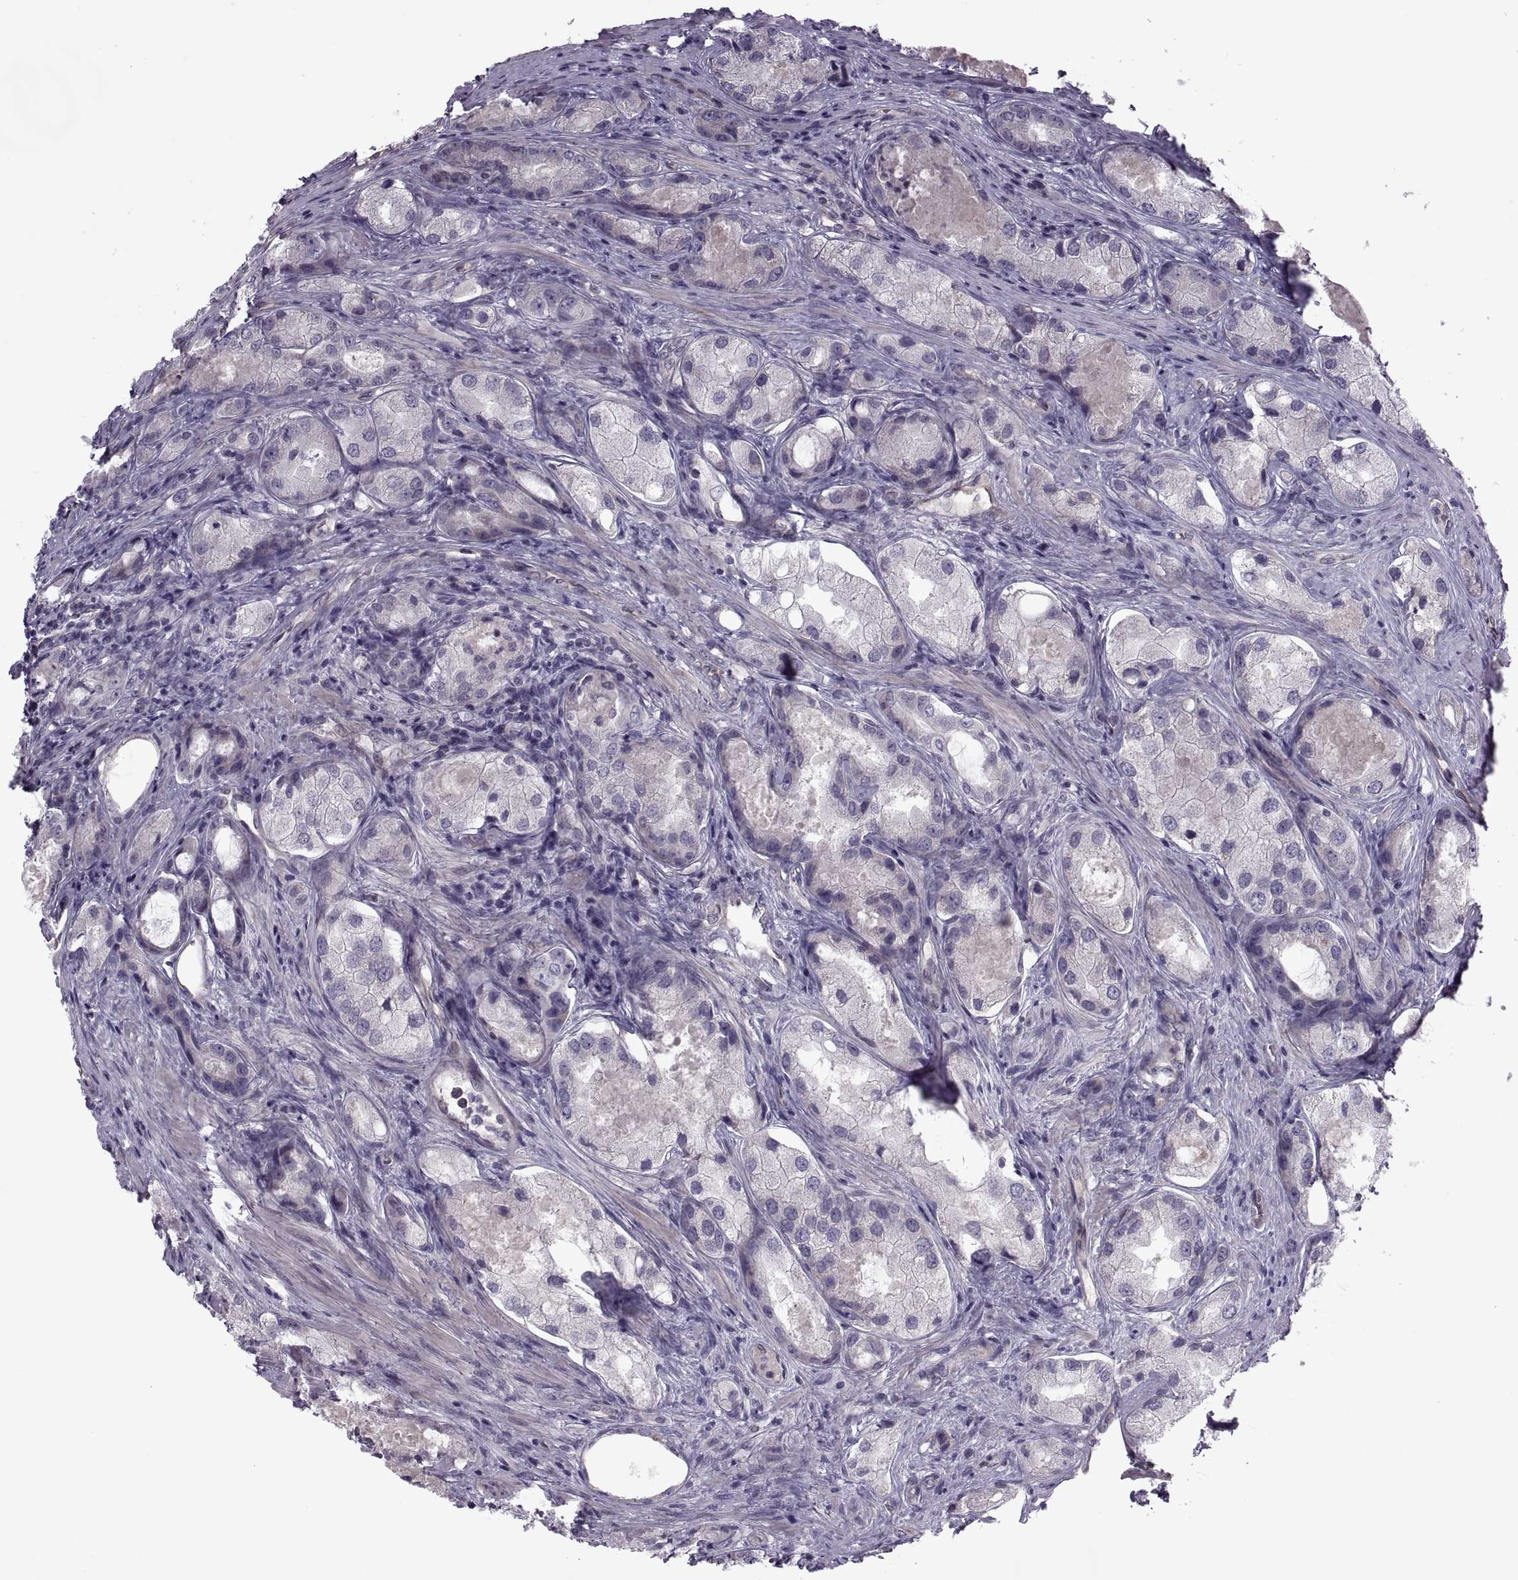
{"staining": {"intensity": "negative", "quantity": "none", "location": "none"}, "tissue": "prostate cancer", "cell_type": "Tumor cells", "image_type": "cancer", "snomed": [{"axis": "morphology", "description": "Adenocarcinoma, Low grade"}, {"axis": "topography", "description": "Prostate"}], "caption": "Tumor cells show no significant expression in prostate cancer.", "gene": "ODF3", "patient": {"sex": "male", "age": 68}}